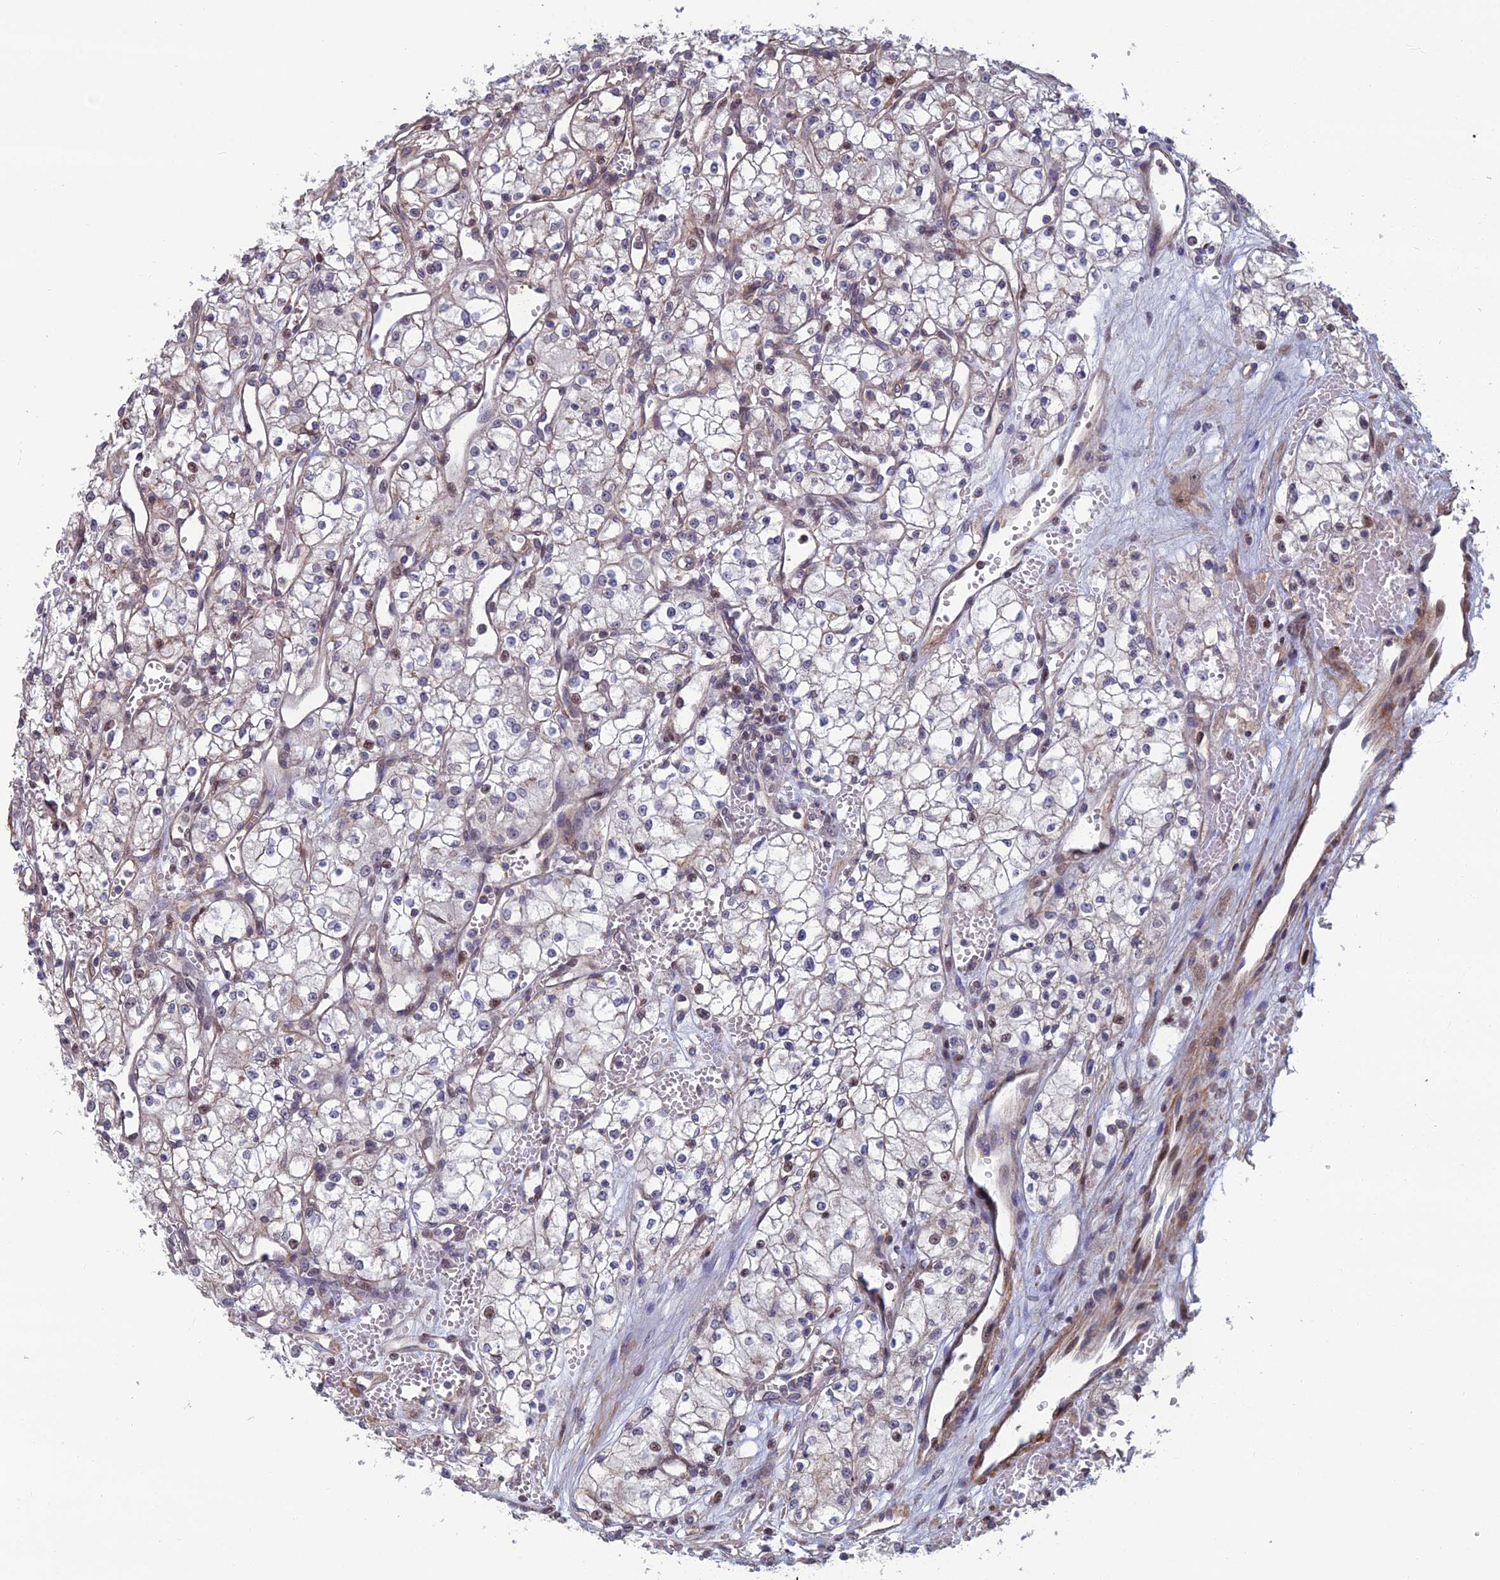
{"staining": {"intensity": "negative", "quantity": "none", "location": "none"}, "tissue": "renal cancer", "cell_type": "Tumor cells", "image_type": "cancer", "snomed": [{"axis": "morphology", "description": "Adenocarcinoma, NOS"}, {"axis": "topography", "description": "Kidney"}], "caption": "Tumor cells show no significant staining in renal cancer (adenocarcinoma).", "gene": "CCDC183", "patient": {"sex": "male", "age": 59}}